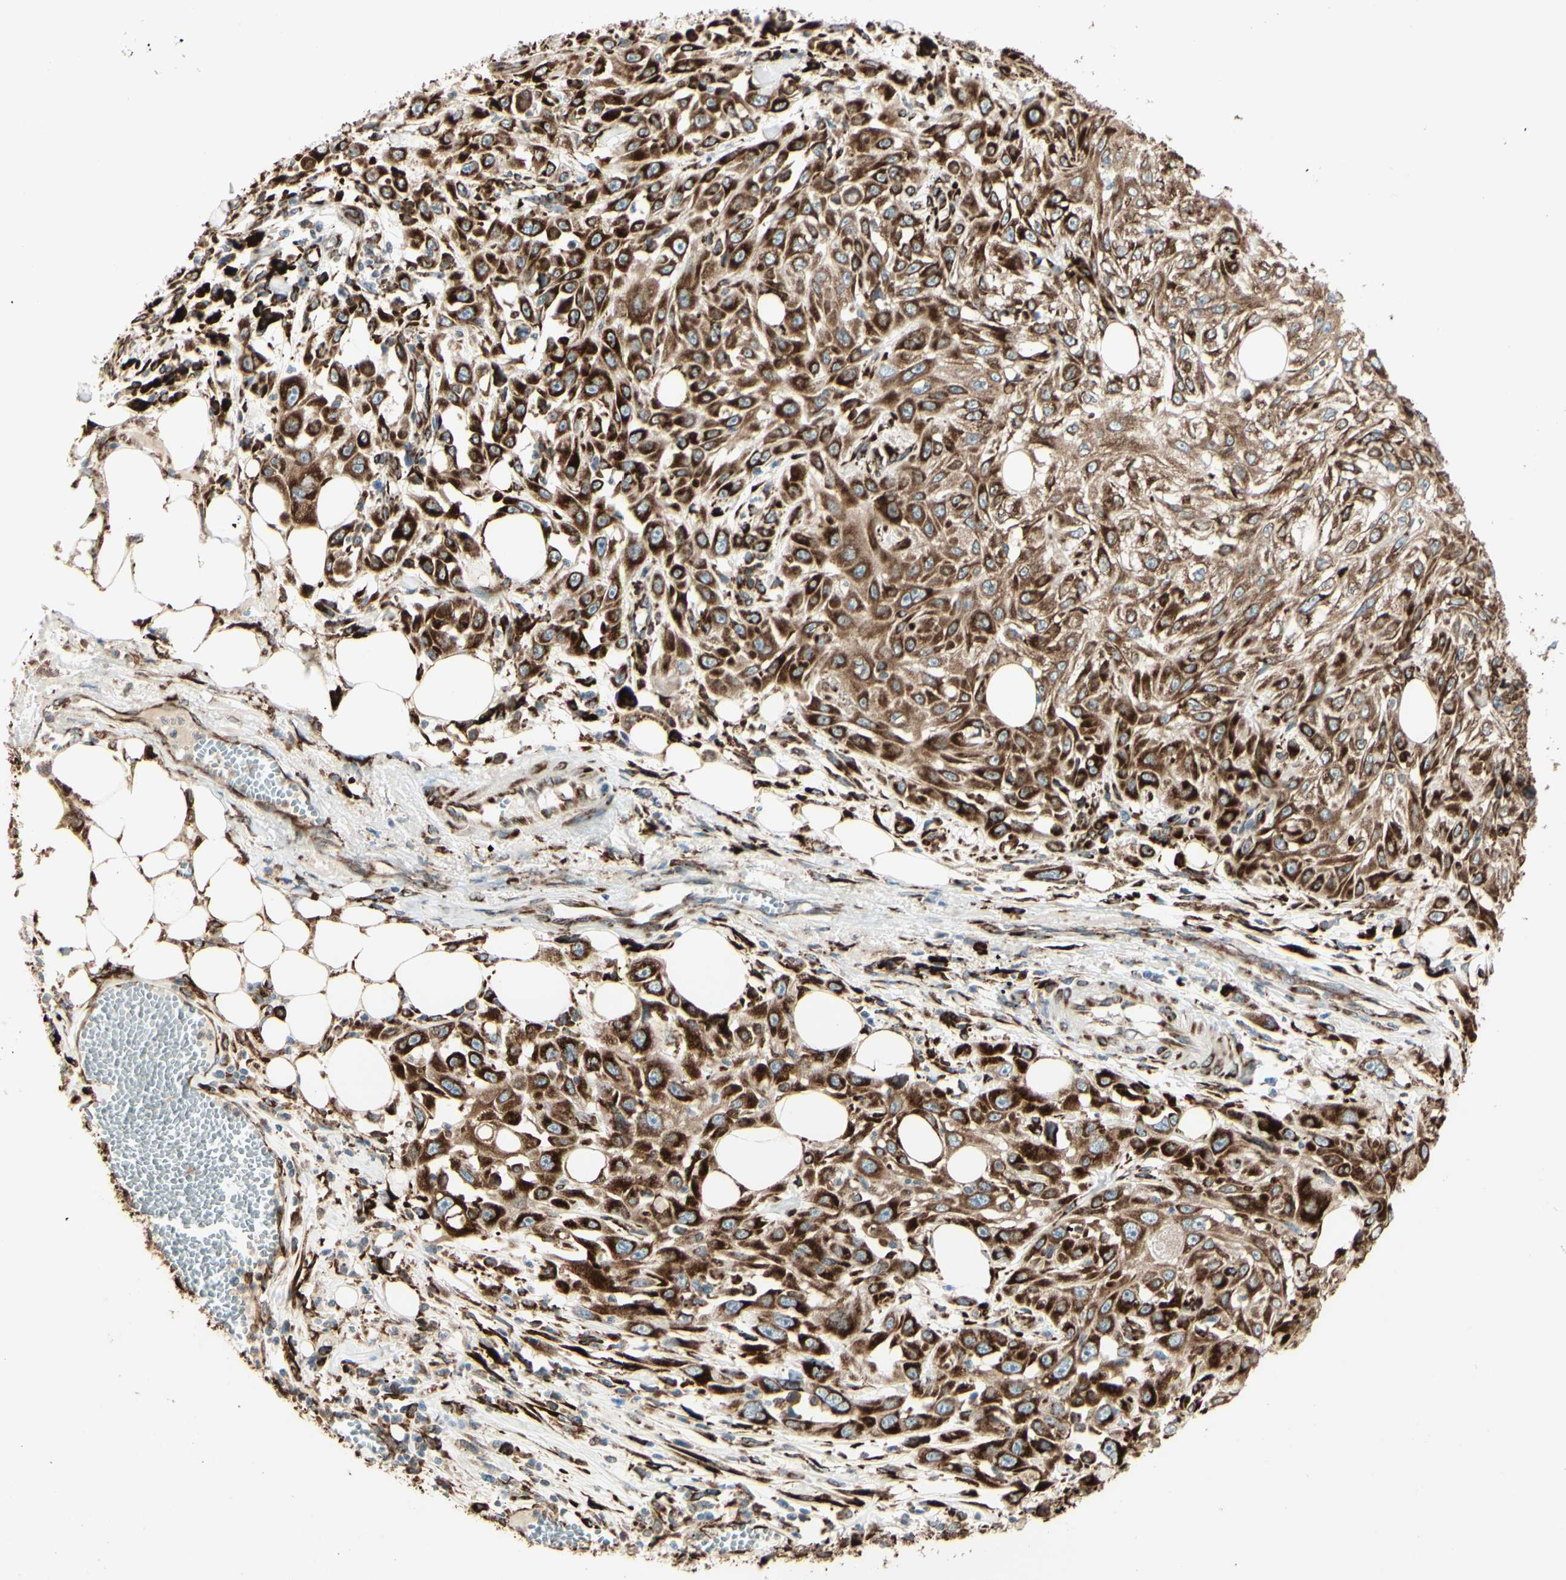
{"staining": {"intensity": "strong", "quantity": ">75%", "location": "cytoplasmic/membranous"}, "tissue": "skin cancer", "cell_type": "Tumor cells", "image_type": "cancer", "snomed": [{"axis": "morphology", "description": "Squamous cell carcinoma, NOS"}, {"axis": "topography", "description": "Skin"}], "caption": "High-magnification brightfield microscopy of squamous cell carcinoma (skin) stained with DAB (brown) and counterstained with hematoxylin (blue). tumor cells exhibit strong cytoplasmic/membranous expression is seen in about>75% of cells.", "gene": "RRBP1", "patient": {"sex": "male", "age": 75}}